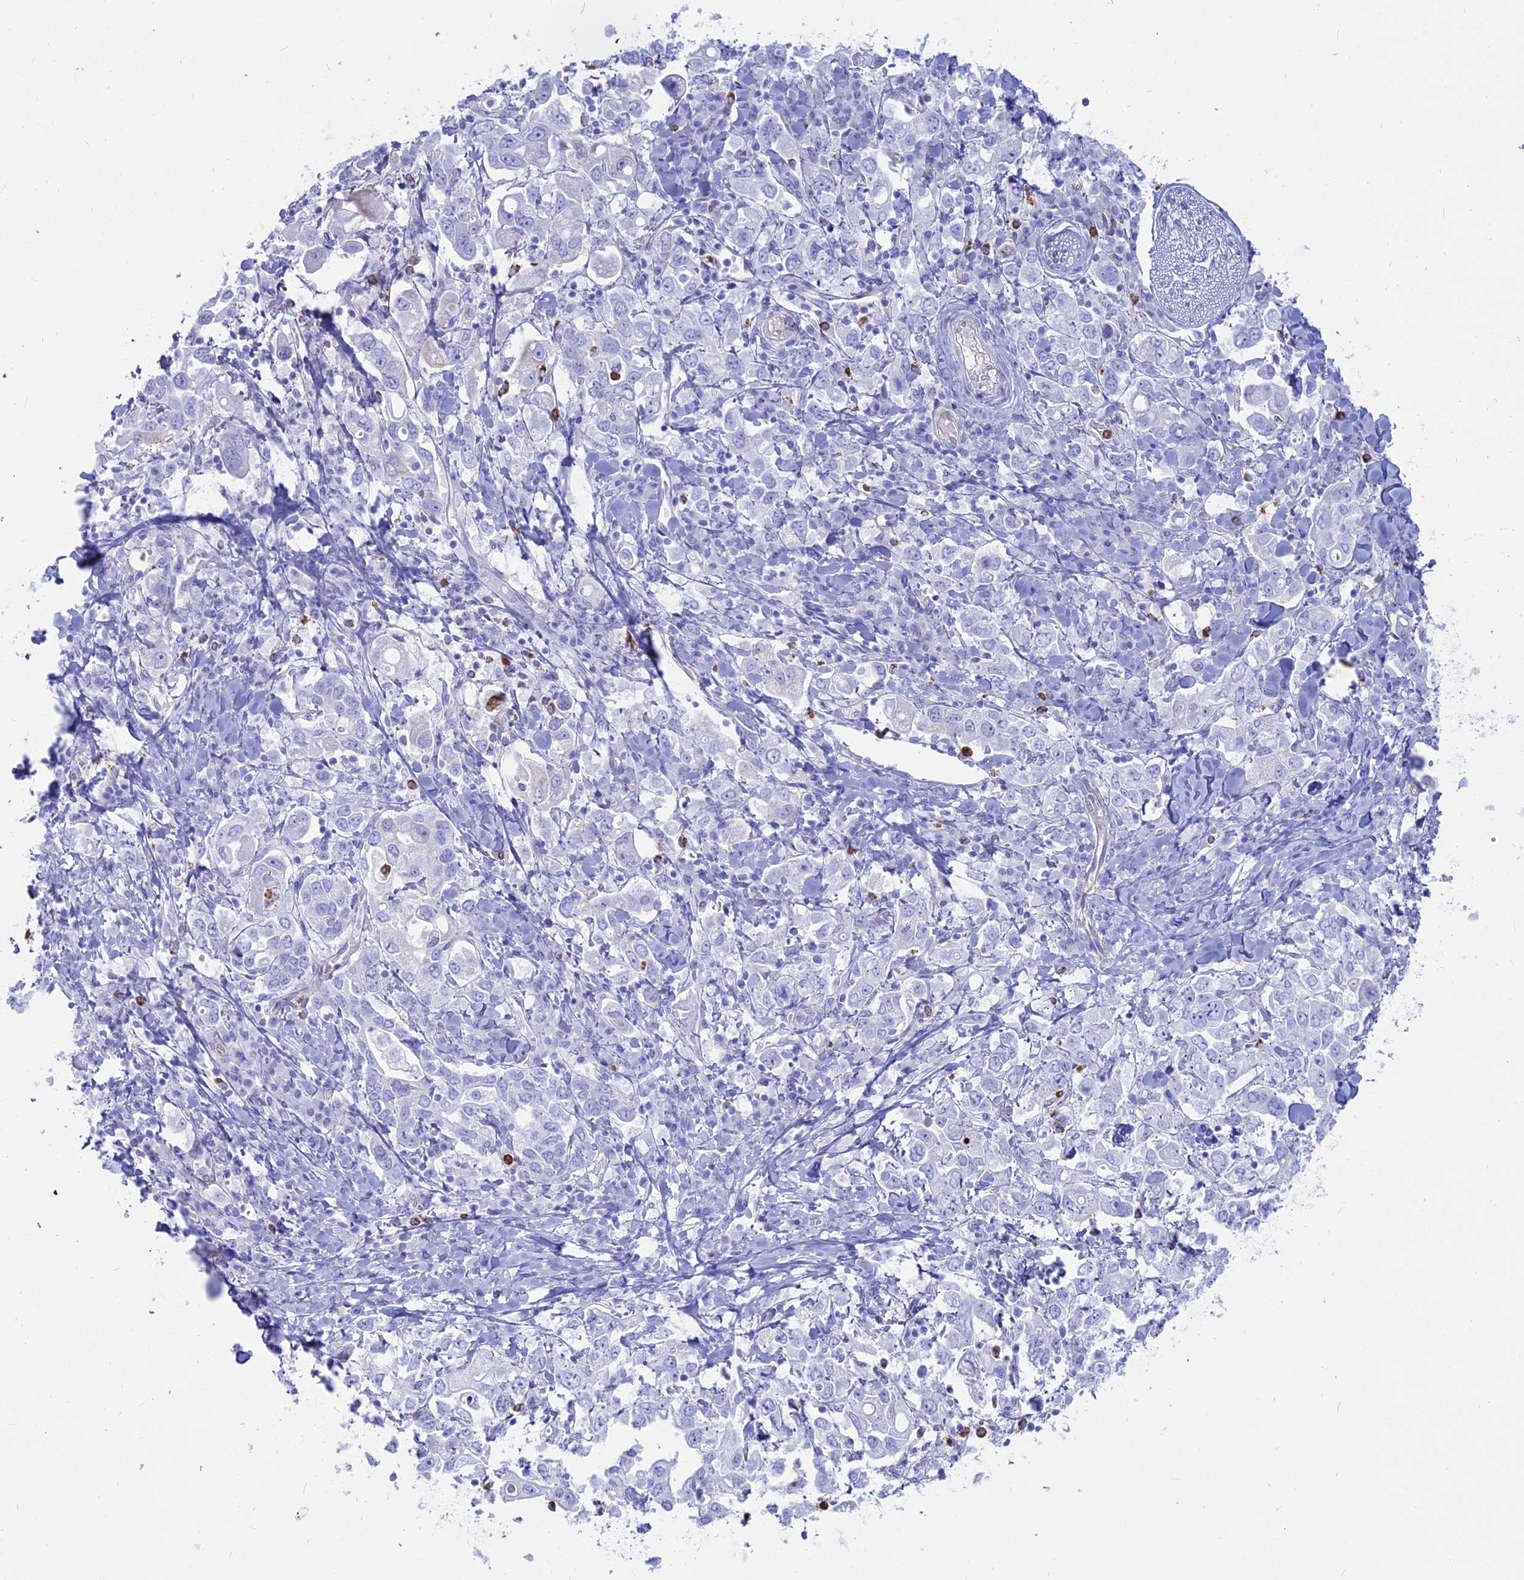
{"staining": {"intensity": "negative", "quantity": "none", "location": "none"}, "tissue": "stomach cancer", "cell_type": "Tumor cells", "image_type": "cancer", "snomed": [{"axis": "morphology", "description": "Adenocarcinoma, NOS"}, {"axis": "topography", "description": "Stomach, upper"}], "caption": "The image shows no significant staining in tumor cells of stomach cancer (adenocarcinoma).", "gene": "OR2AE1", "patient": {"sex": "male", "age": 62}}